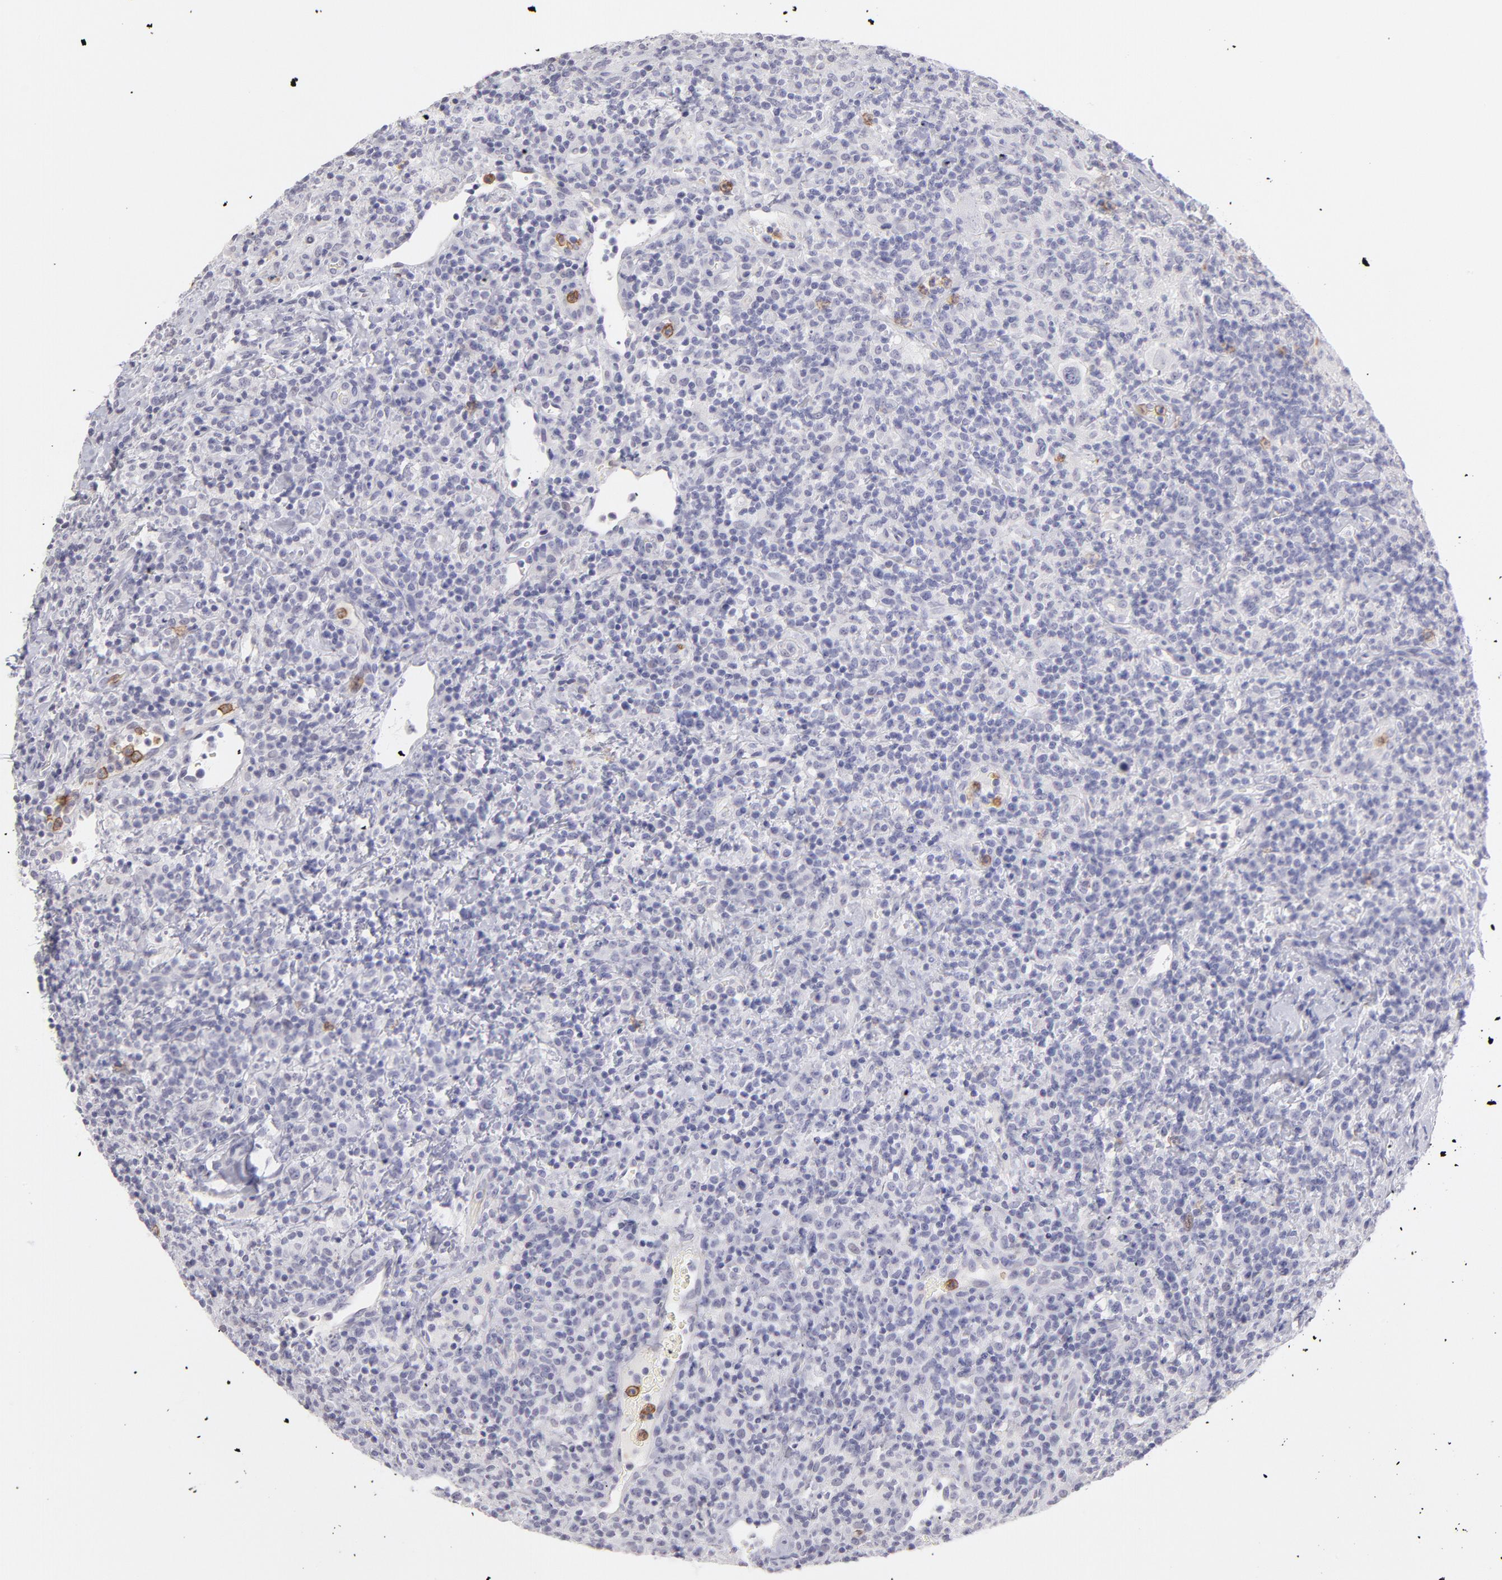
{"staining": {"intensity": "negative", "quantity": "none", "location": "none"}, "tissue": "lymphoma", "cell_type": "Tumor cells", "image_type": "cancer", "snomed": [{"axis": "morphology", "description": "Hodgkin's disease, NOS"}, {"axis": "topography", "description": "Lymph node"}], "caption": "Hodgkin's disease was stained to show a protein in brown. There is no significant positivity in tumor cells.", "gene": "LTB4R", "patient": {"sex": "male", "age": 65}}